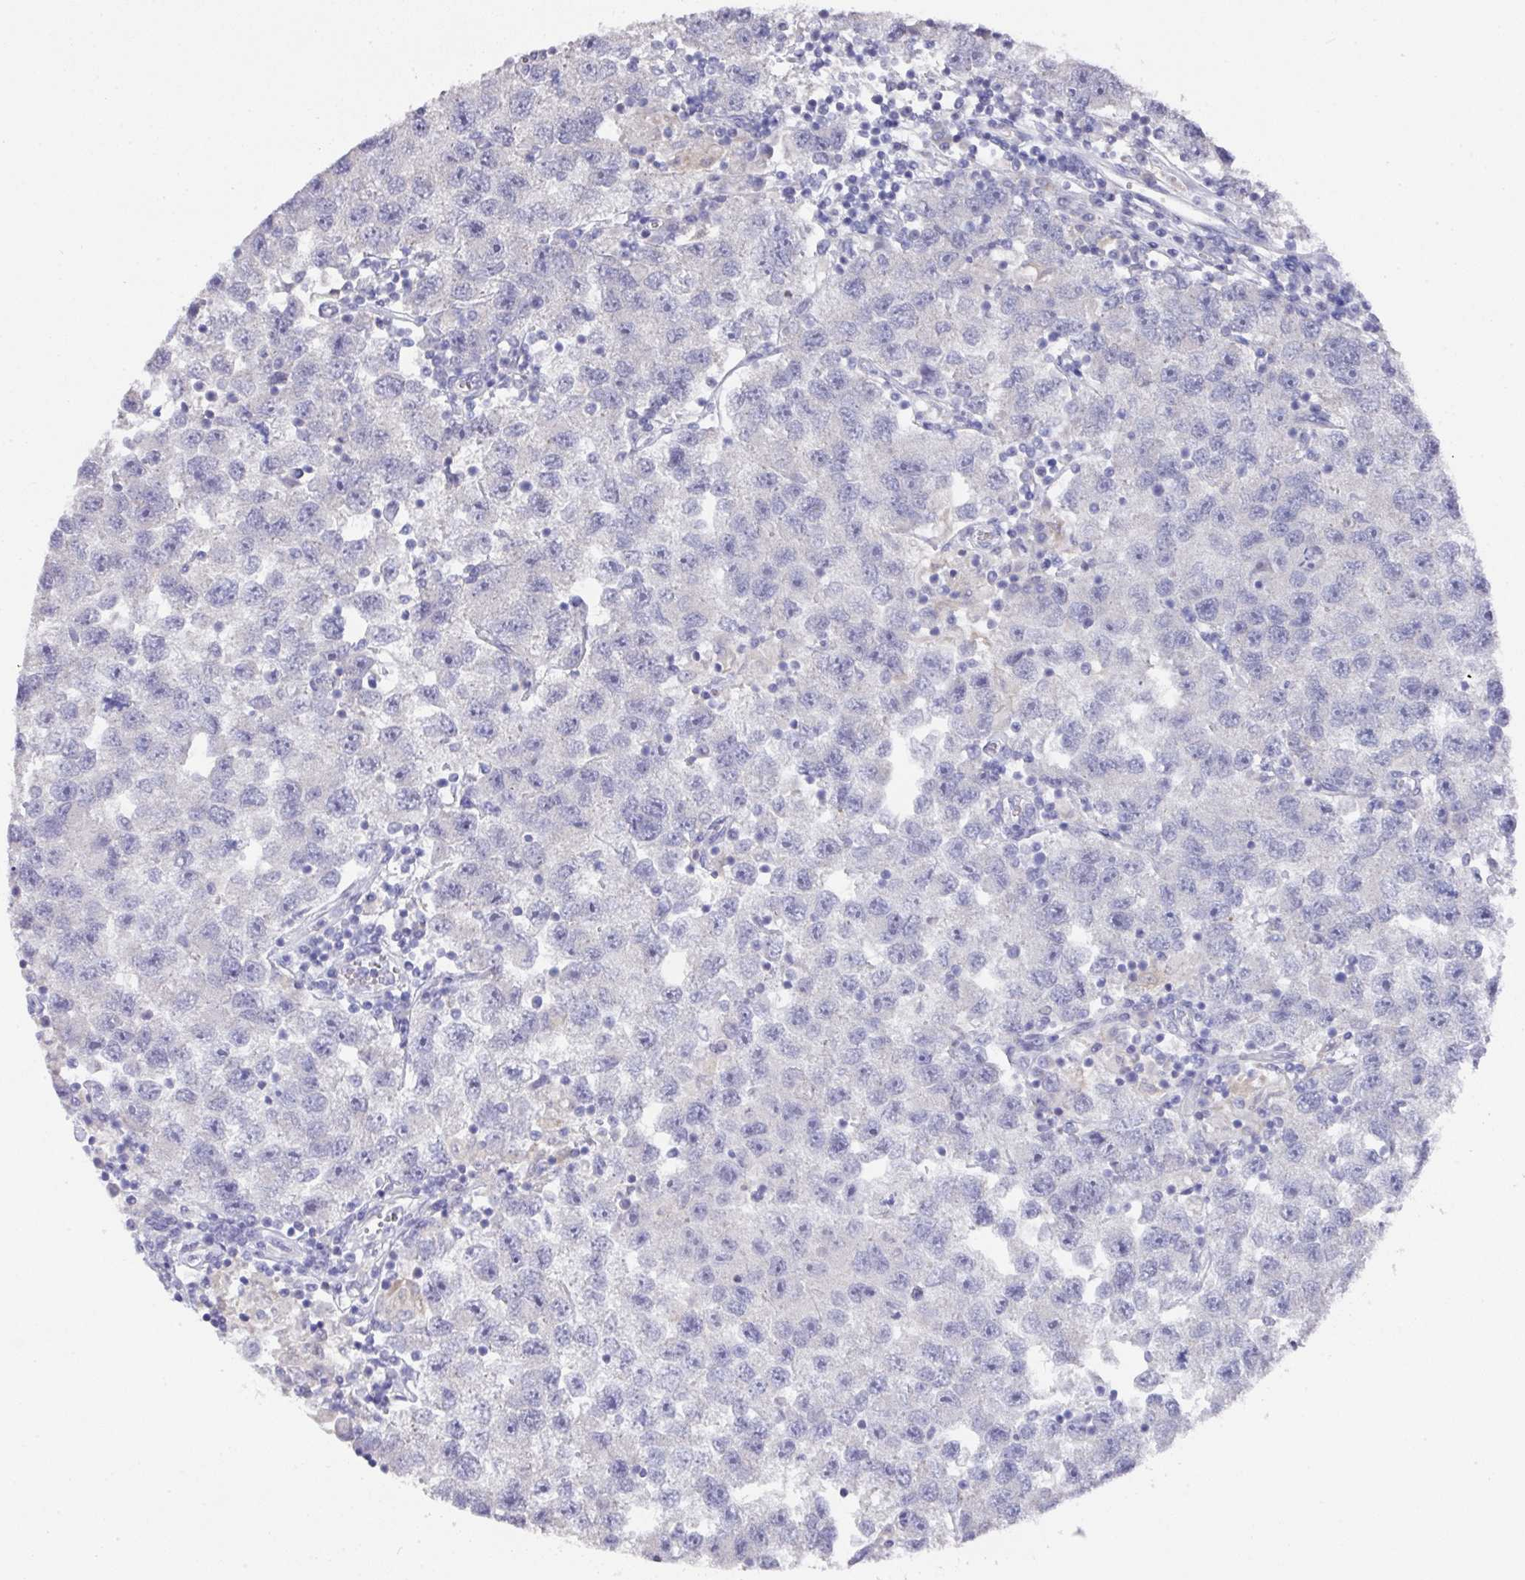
{"staining": {"intensity": "negative", "quantity": "none", "location": "none"}, "tissue": "testis cancer", "cell_type": "Tumor cells", "image_type": "cancer", "snomed": [{"axis": "morphology", "description": "Seminoma, NOS"}, {"axis": "topography", "description": "Testis"}], "caption": "Protein analysis of seminoma (testis) reveals no significant expression in tumor cells. (Stains: DAB (3,3'-diaminobenzidine) immunohistochemistry with hematoxylin counter stain, Microscopy: brightfield microscopy at high magnification).", "gene": "DAZL", "patient": {"sex": "male", "age": 26}}